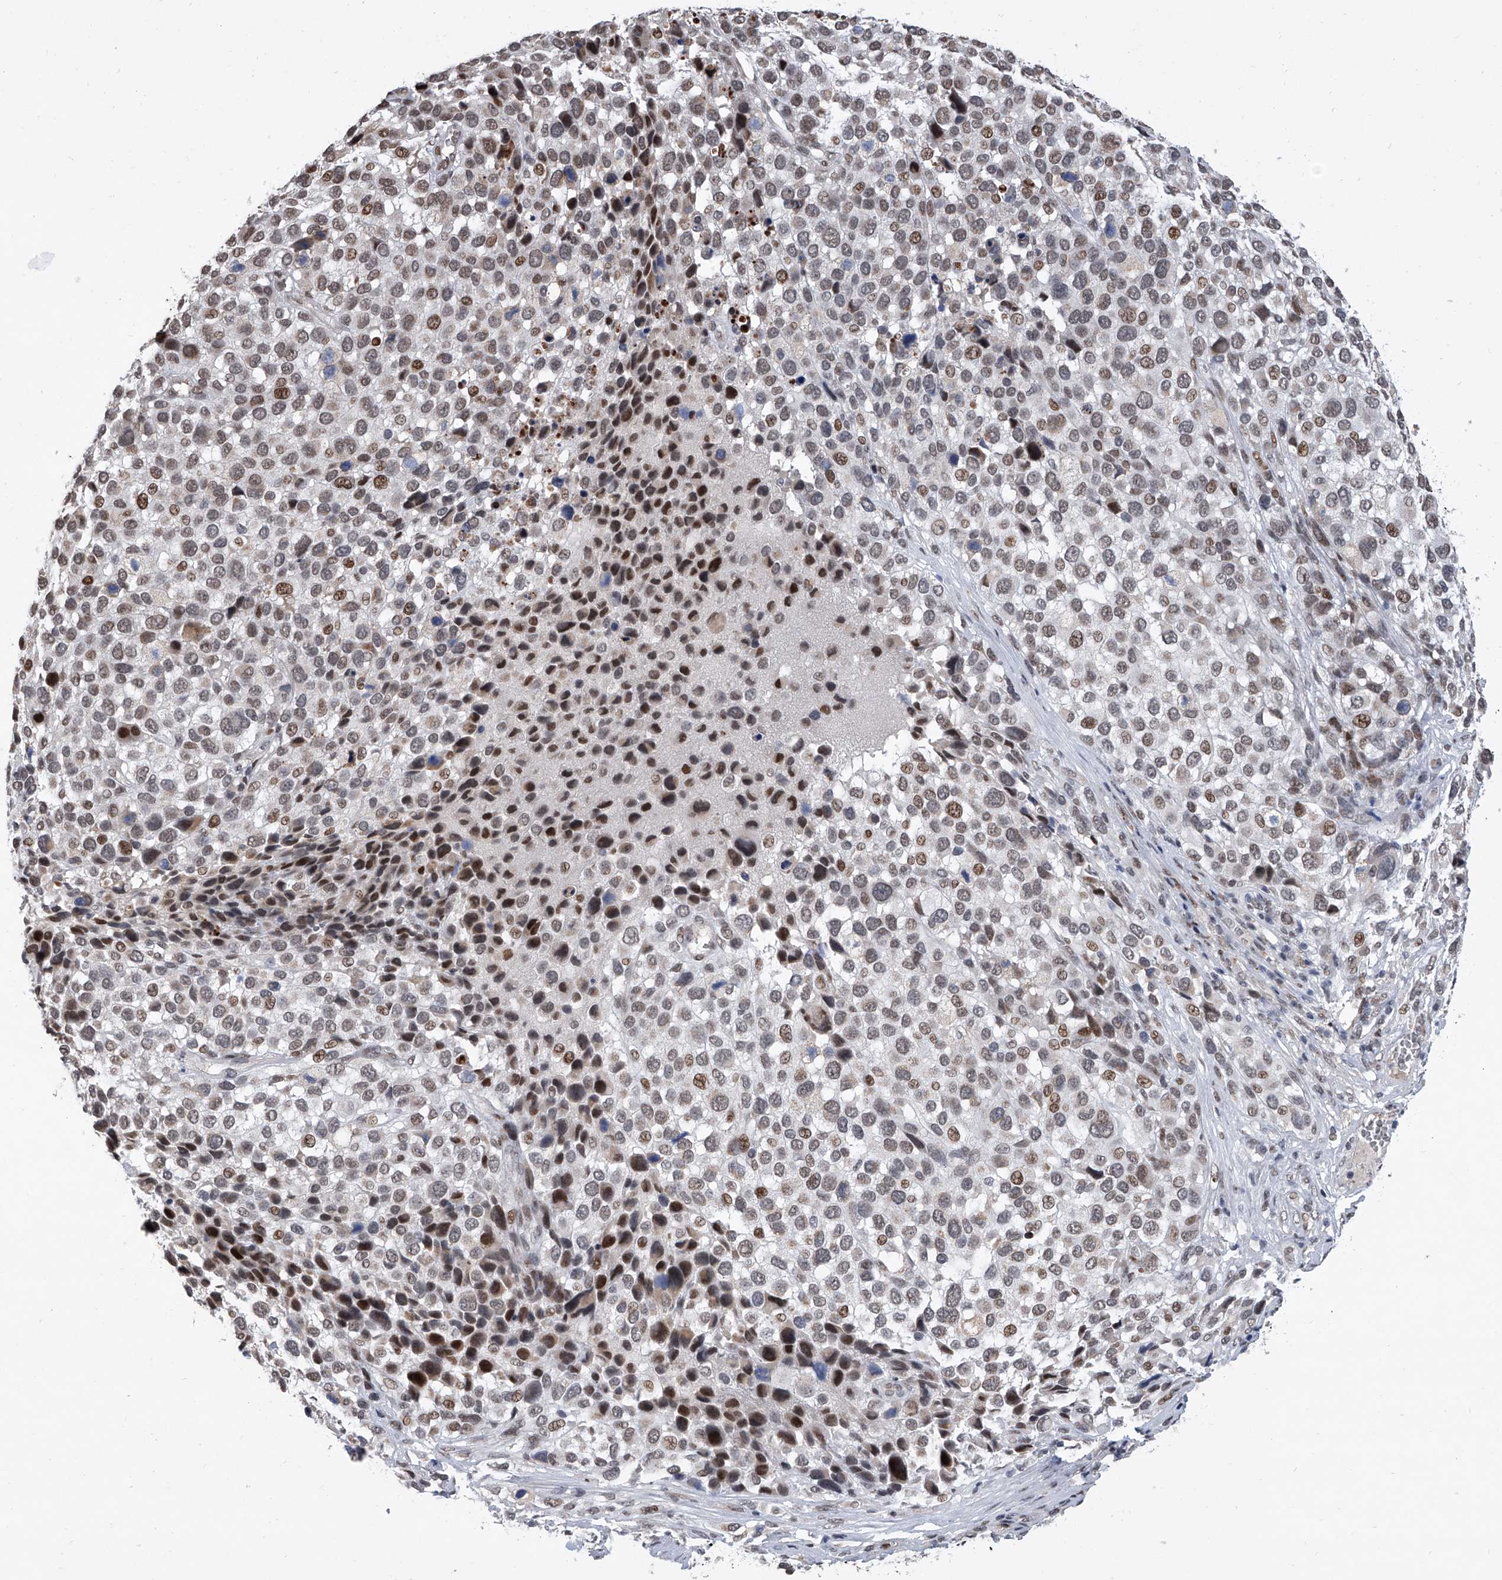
{"staining": {"intensity": "moderate", "quantity": "25%-75%", "location": "nuclear"}, "tissue": "melanoma", "cell_type": "Tumor cells", "image_type": "cancer", "snomed": [{"axis": "morphology", "description": "Malignant melanoma, NOS"}, {"axis": "topography", "description": "Skin of trunk"}], "caption": "This histopathology image shows immunohistochemistry staining of human melanoma, with medium moderate nuclear expression in approximately 25%-75% of tumor cells.", "gene": "ZNF426", "patient": {"sex": "male", "age": 71}}